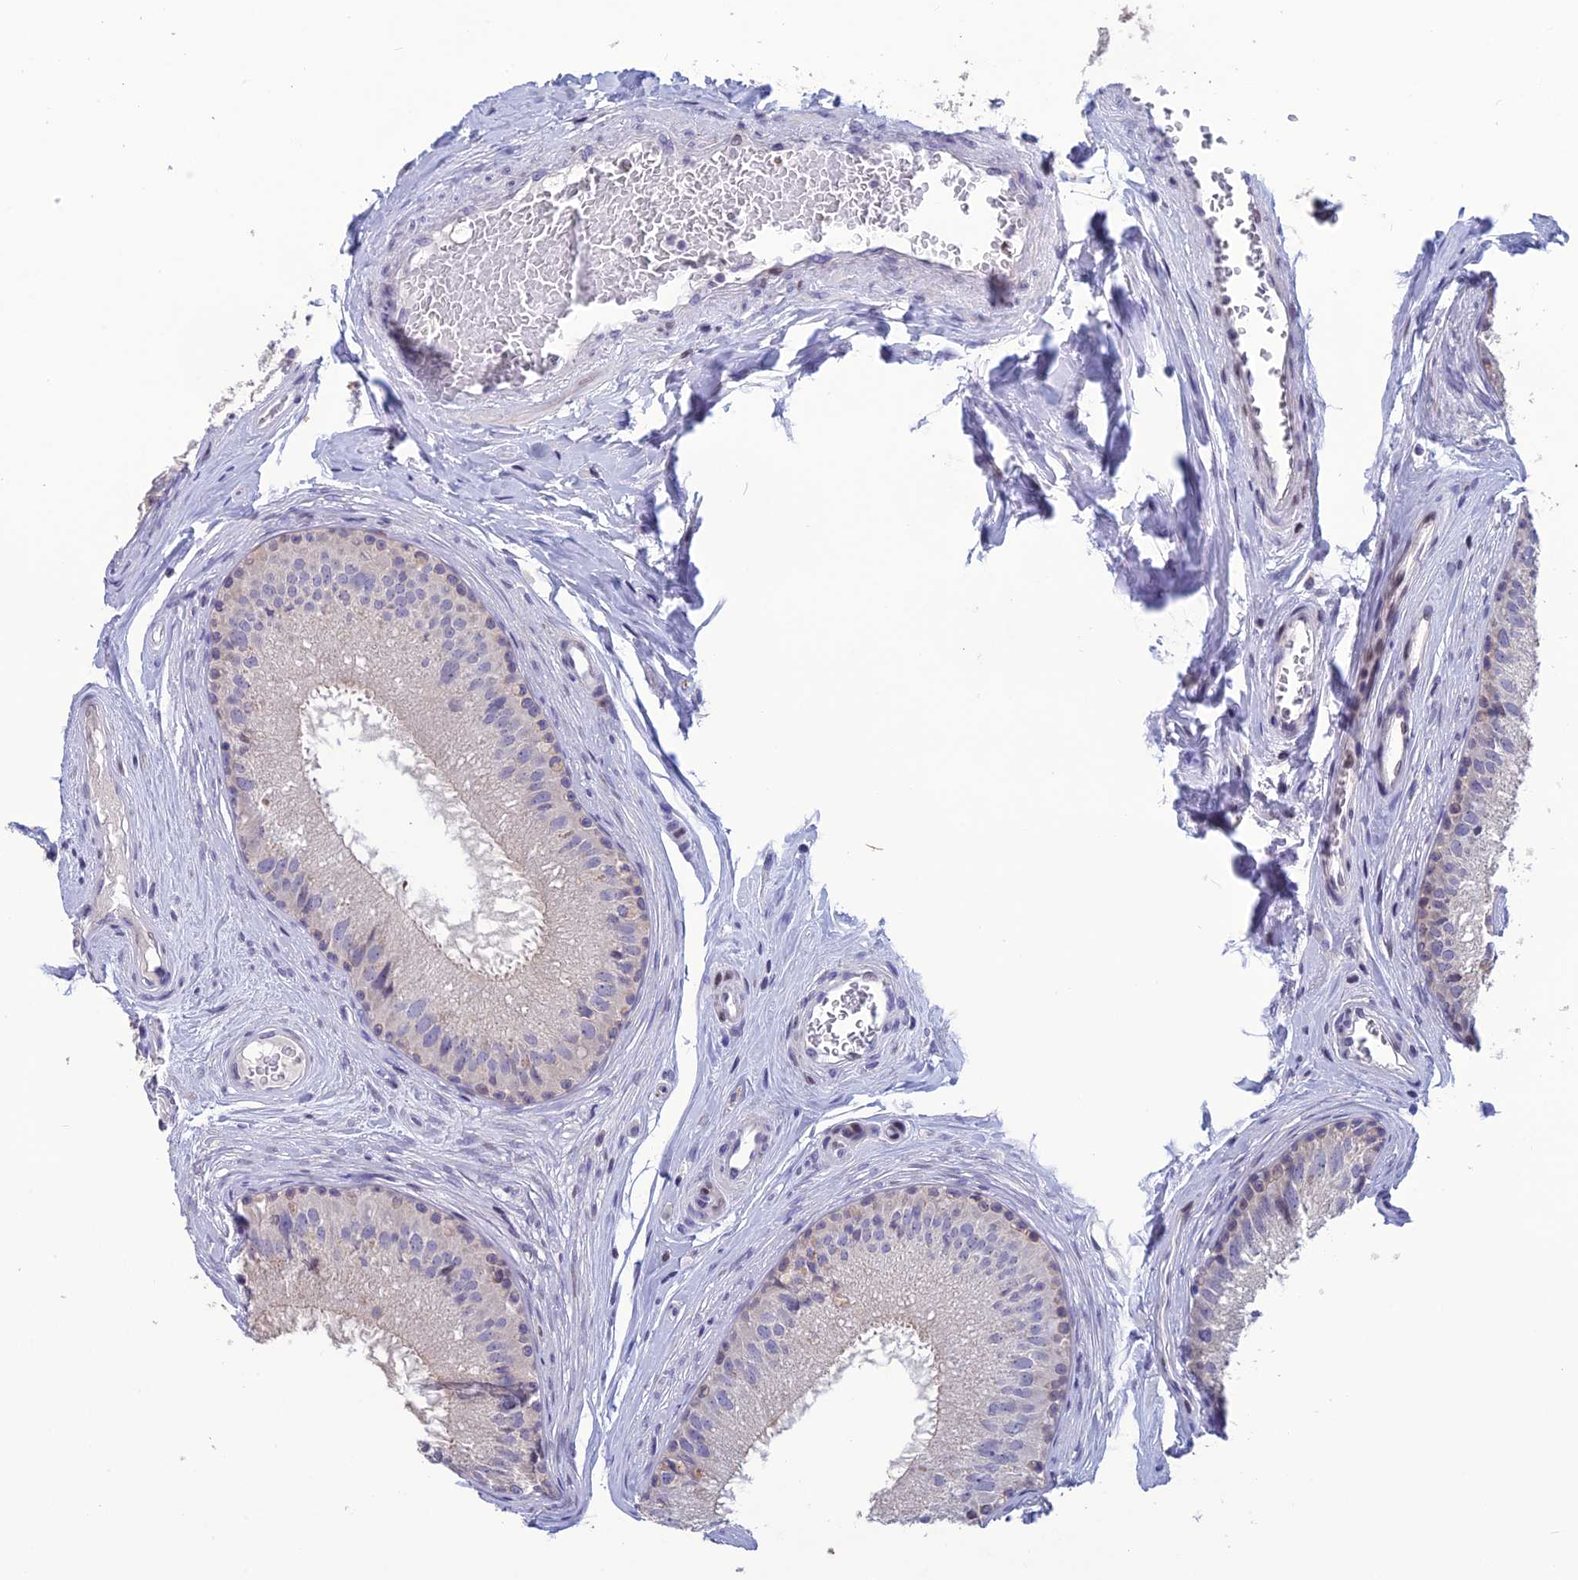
{"staining": {"intensity": "negative", "quantity": "none", "location": "none"}, "tissue": "epididymis", "cell_type": "Glandular cells", "image_type": "normal", "snomed": [{"axis": "morphology", "description": "Normal tissue, NOS"}, {"axis": "topography", "description": "Epididymis"}], "caption": "IHC histopathology image of normal epididymis: human epididymis stained with DAB demonstrates no significant protein positivity in glandular cells.", "gene": "TMEM134", "patient": {"sex": "male", "age": 33}}